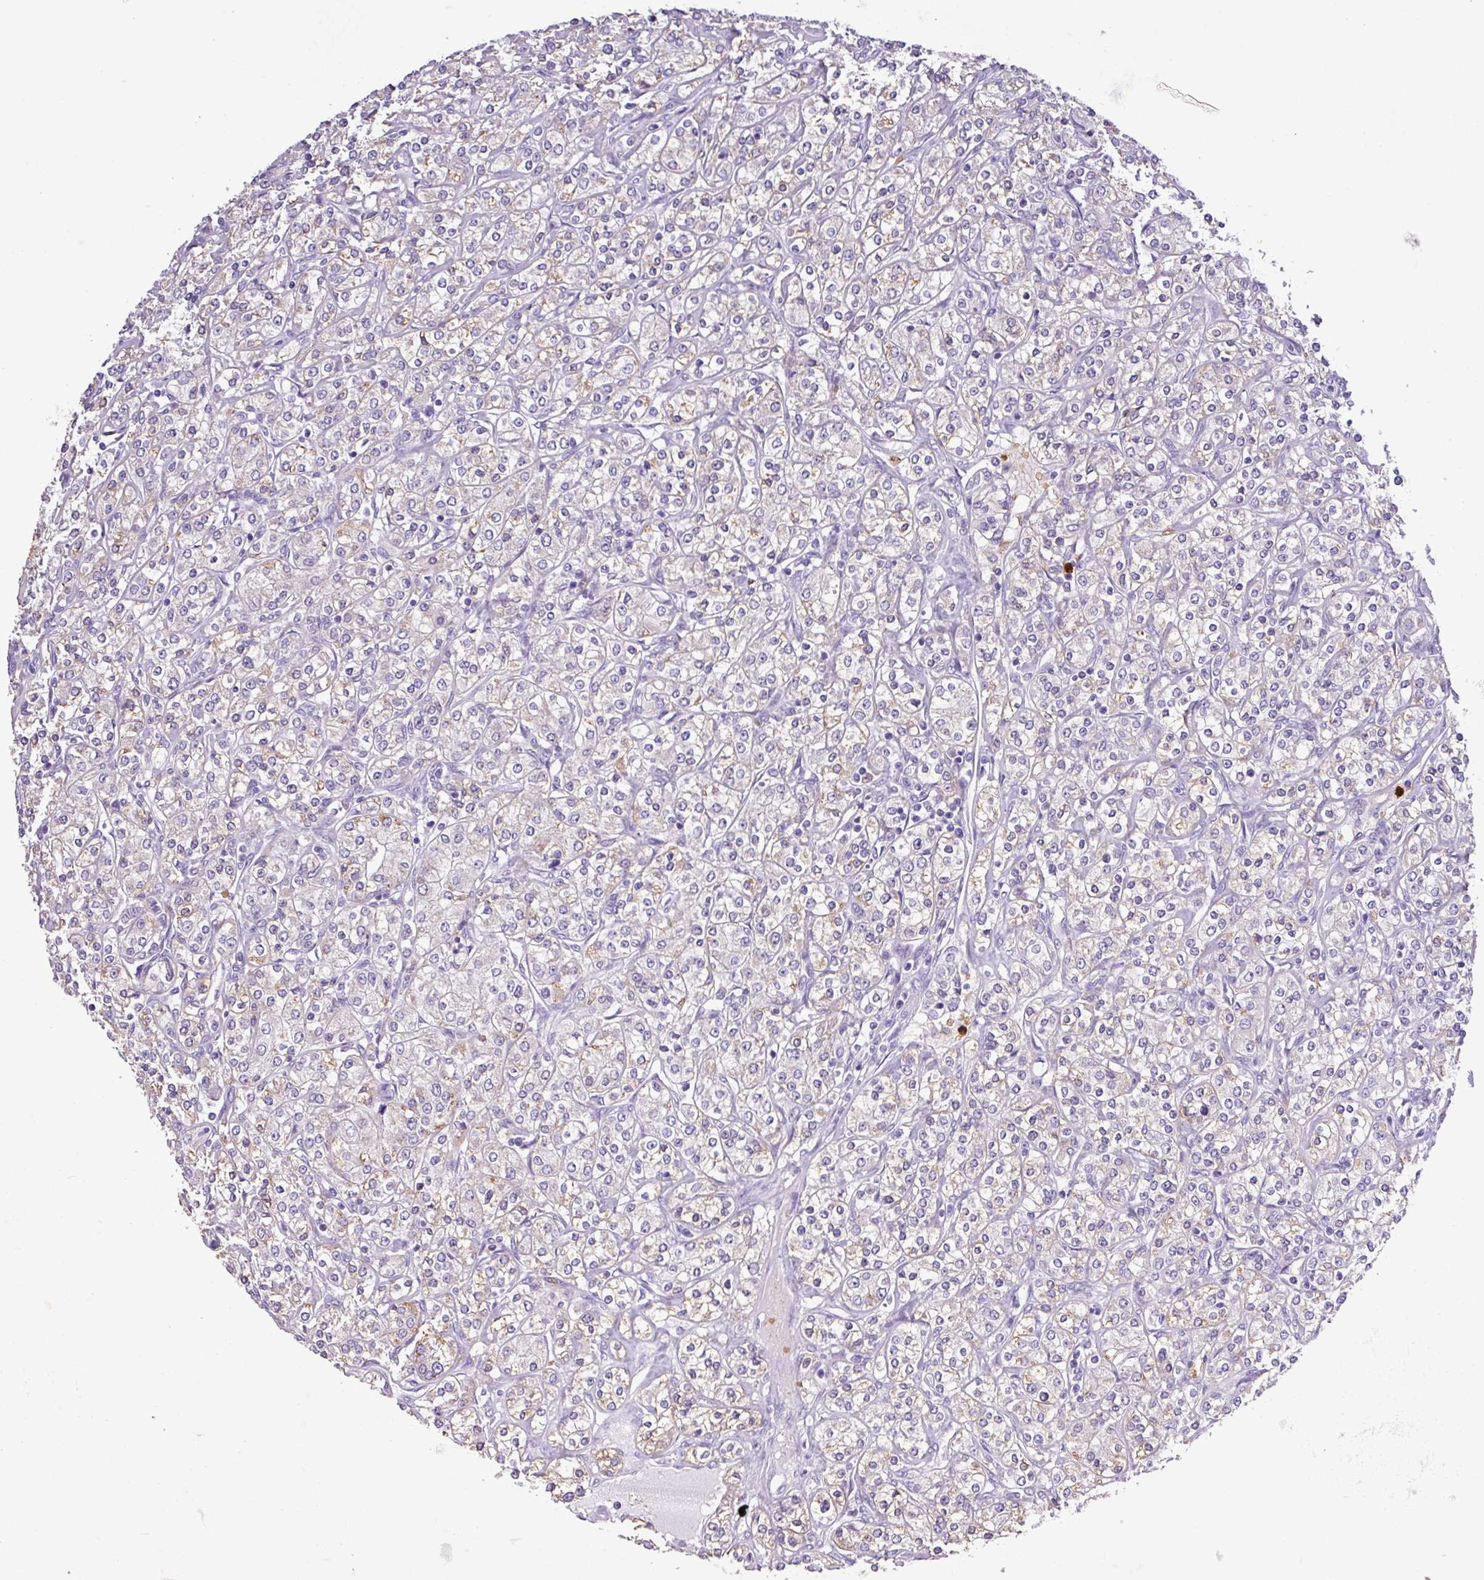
{"staining": {"intensity": "negative", "quantity": "none", "location": "none"}, "tissue": "renal cancer", "cell_type": "Tumor cells", "image_type": "cancer", "snomed": [{"axis": "morphology", "description": "Adenocarcinoma, NOS"}, {"axis": "topography", "description": "Kidney"}], "caption": "IHC micrograph of human renal adenocarcinoma stained for a protein (brown), which displays no expression in tumor cells.", "gene": "MGAT4B", "patient": {"sex": "male", "age": 77}}